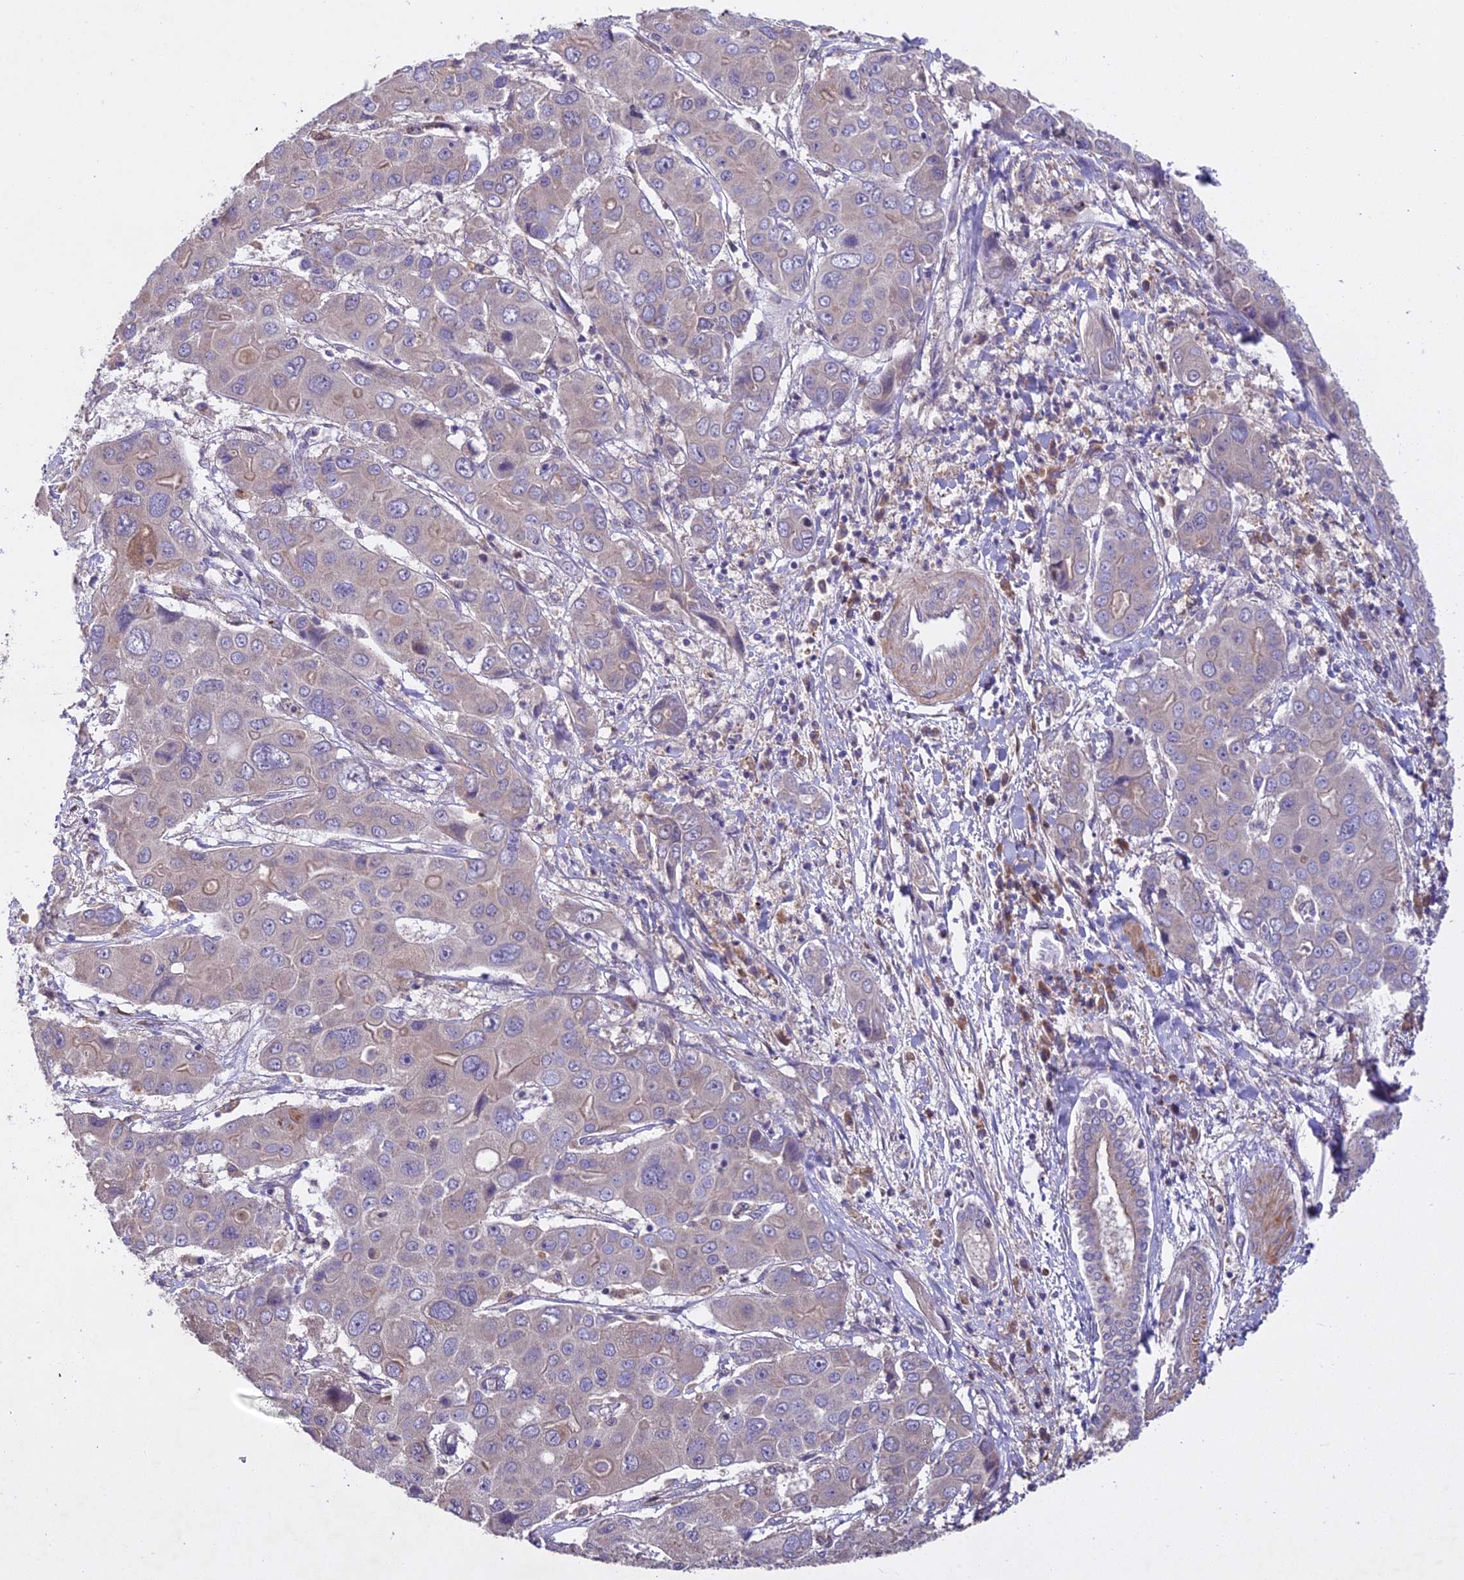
{"staining": {"intensity": "negative", "quantity": "none", "location": "none"}, "tissue": "liver cancer", "cell_type": "Tumor cells", "image_type": "cancer", "snomed": [{"axis": "morphology", "description": "Cholangiocarcinoma"}, {"axis": "topography", "description": "Liver"}], "caption": "High power microscopy photomicrograph of an immunohistochemistry (IHC) micrograph of liver cancer (cholangiocarcinoma), revealing no significant staining in tumor cells.", "gene": "CENPL", "patient": {"sex": "male", "age": 67}}